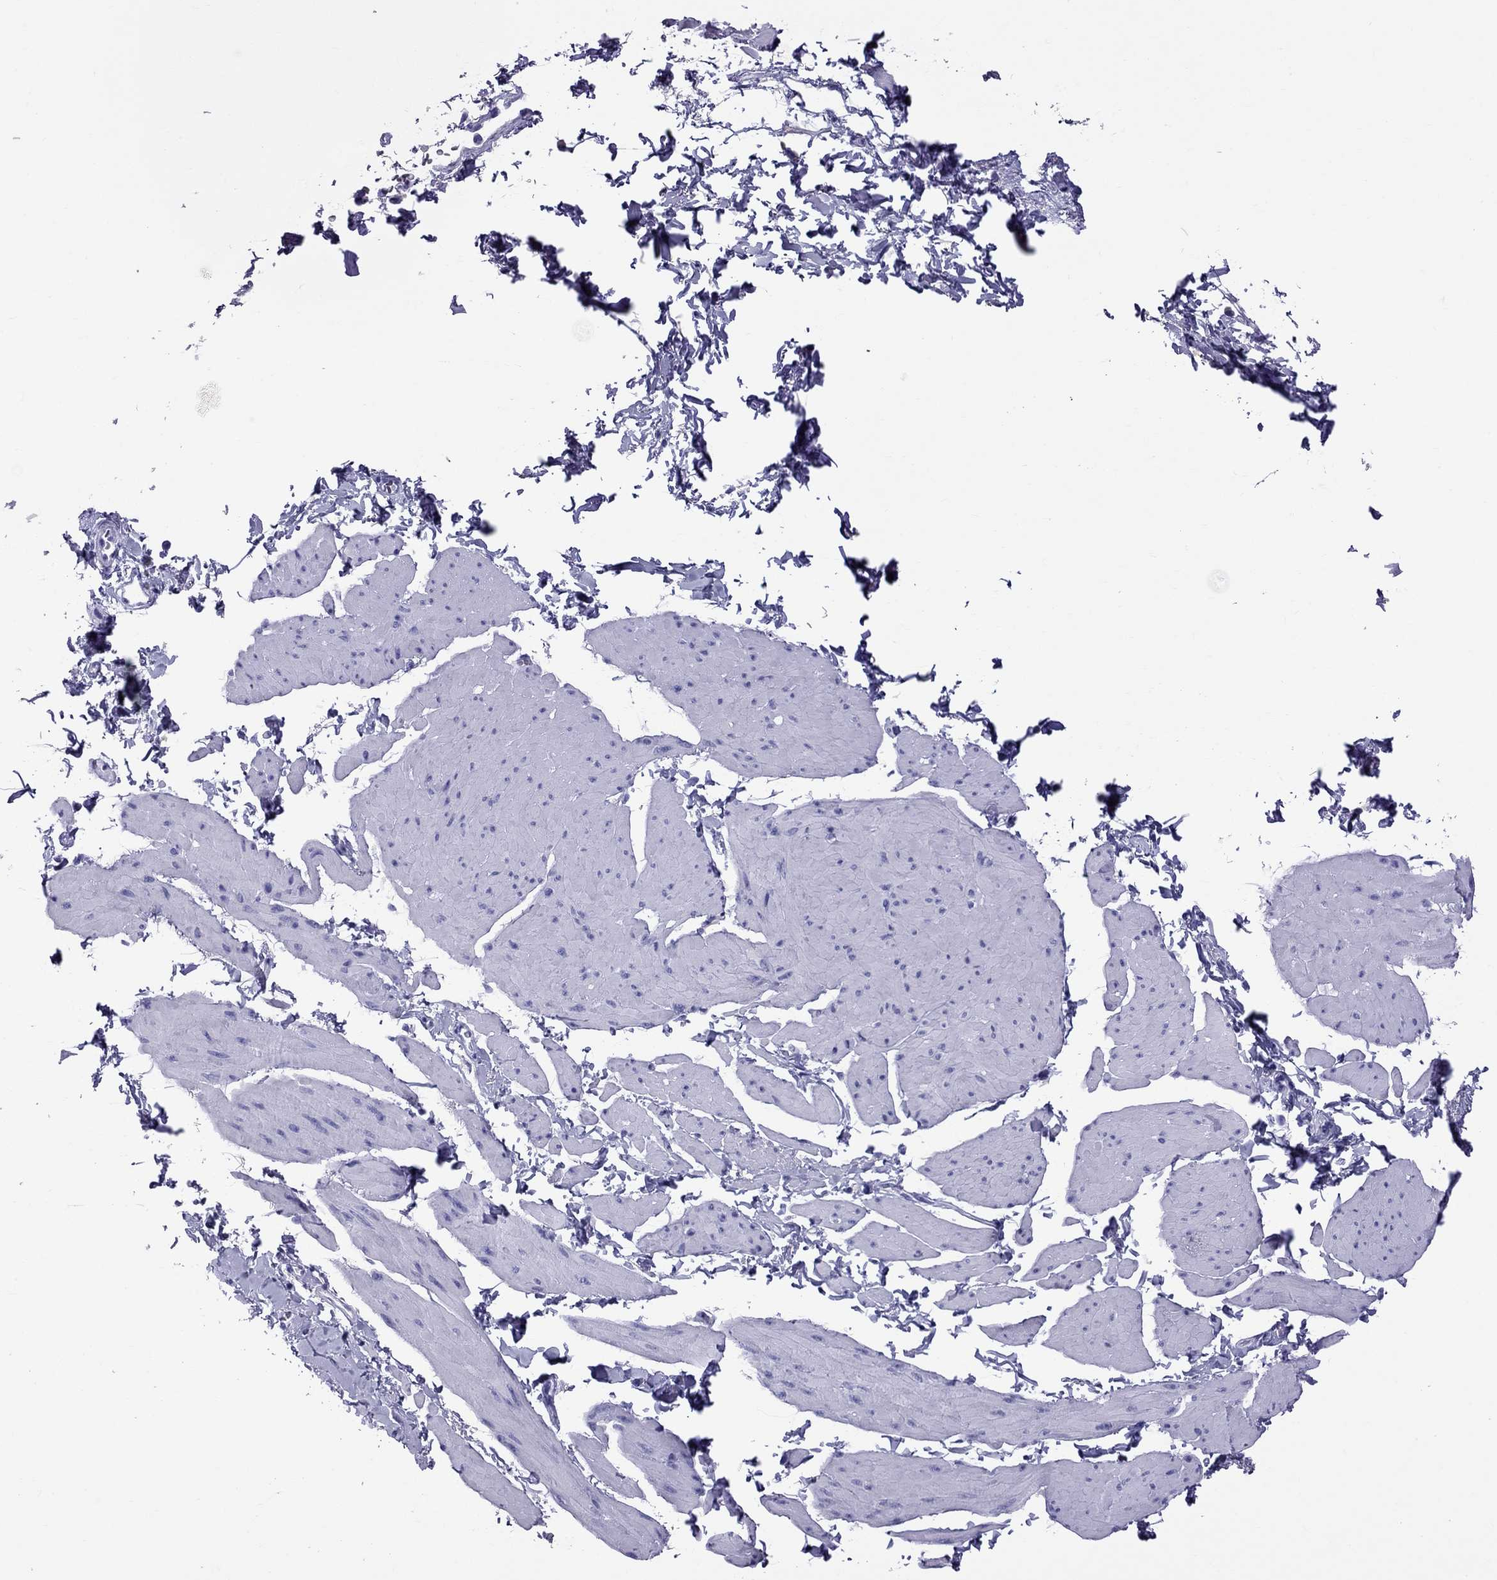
{"staining": {"intensity": "negative", "quantity": "none", "location": "none"}, "tissue": "smooth muscle", "cell_type": "Smooth muscle cells", "image_type": "normal", "snomed": [{"axis": "morphology", "description": "Normal tissue, NOS"}, {"axis": "topography", "description": "Adipose tissue"}, {"axis": "topography", "description": "Smooth muscle"}, {"axis": "topography", "description": "Peripheral nerve tissue"}], "caption": "Immunohistochemistry micrograph of unremarkable smooth muscle stained for a protein (brown), which exhibits no expression in smooth muscle cells. The staining is performed using DAB brown chromogen with nuclei counter-stained in using hematoxylin.", "gene": "TTLL13", "patient": {"sex": "male", "age": 83}}